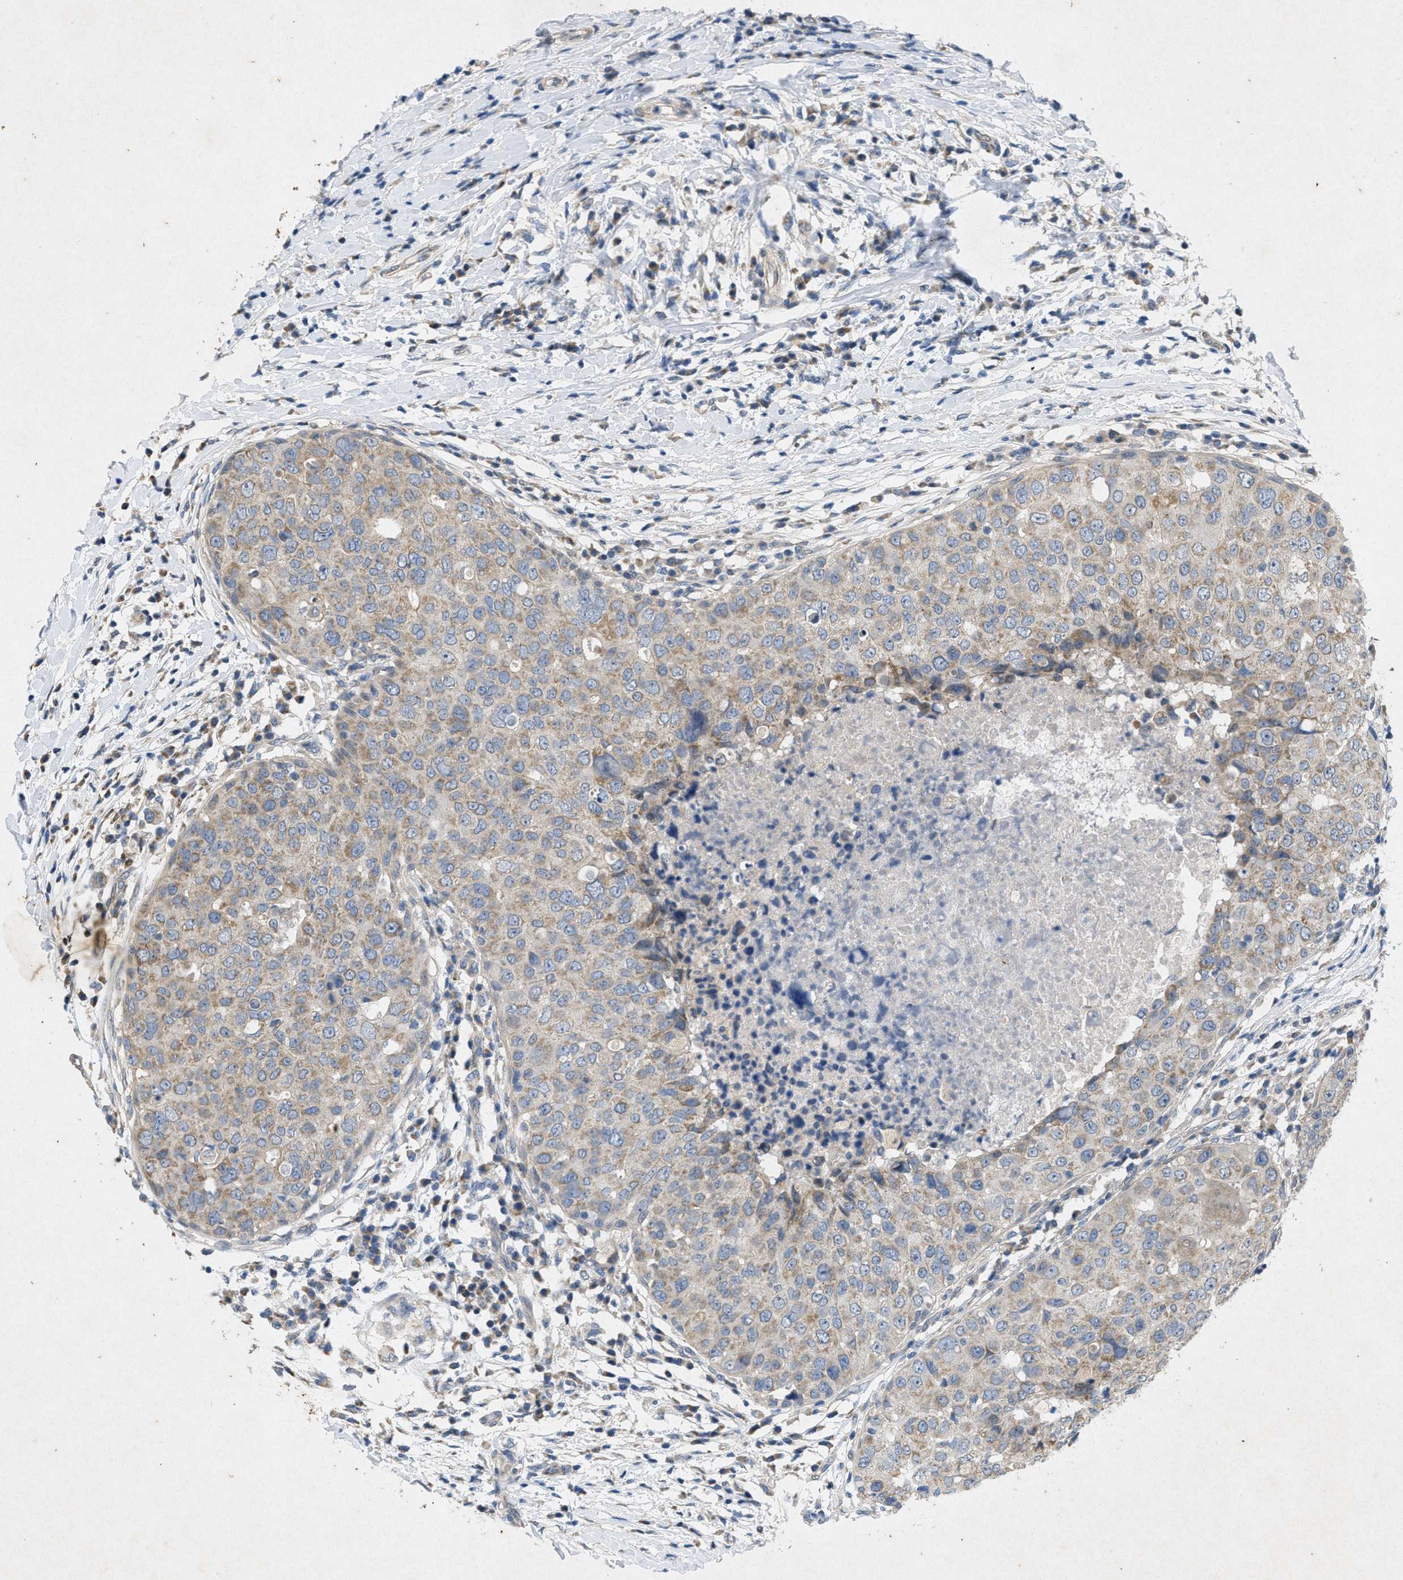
{"staining": {"intensity": "weak", "quantity": "25%-75%", "location": "cytoplasmic/membranous"}, "tissue": "breast cancer", "cell_type": "Tumor cells", "image_type": "cancer", "snomed": [{"axis": "morphology", "description": "Duct carcinoma"}, {"axis": "topography", "description": "Breast"}], "caption": "Protein staining shows weak cytoplasmic/membranous staining in approximately 25%-75% of tumor cells in breast intraductal carcinoma. The staining was performed using DAB to visualize the protein expression in brown, while the nuclei were stained in blue with hematoxylin (Magnification: 20x).", "gene": "PRKG2", "patient": {"sex": "female", "age": 27}}